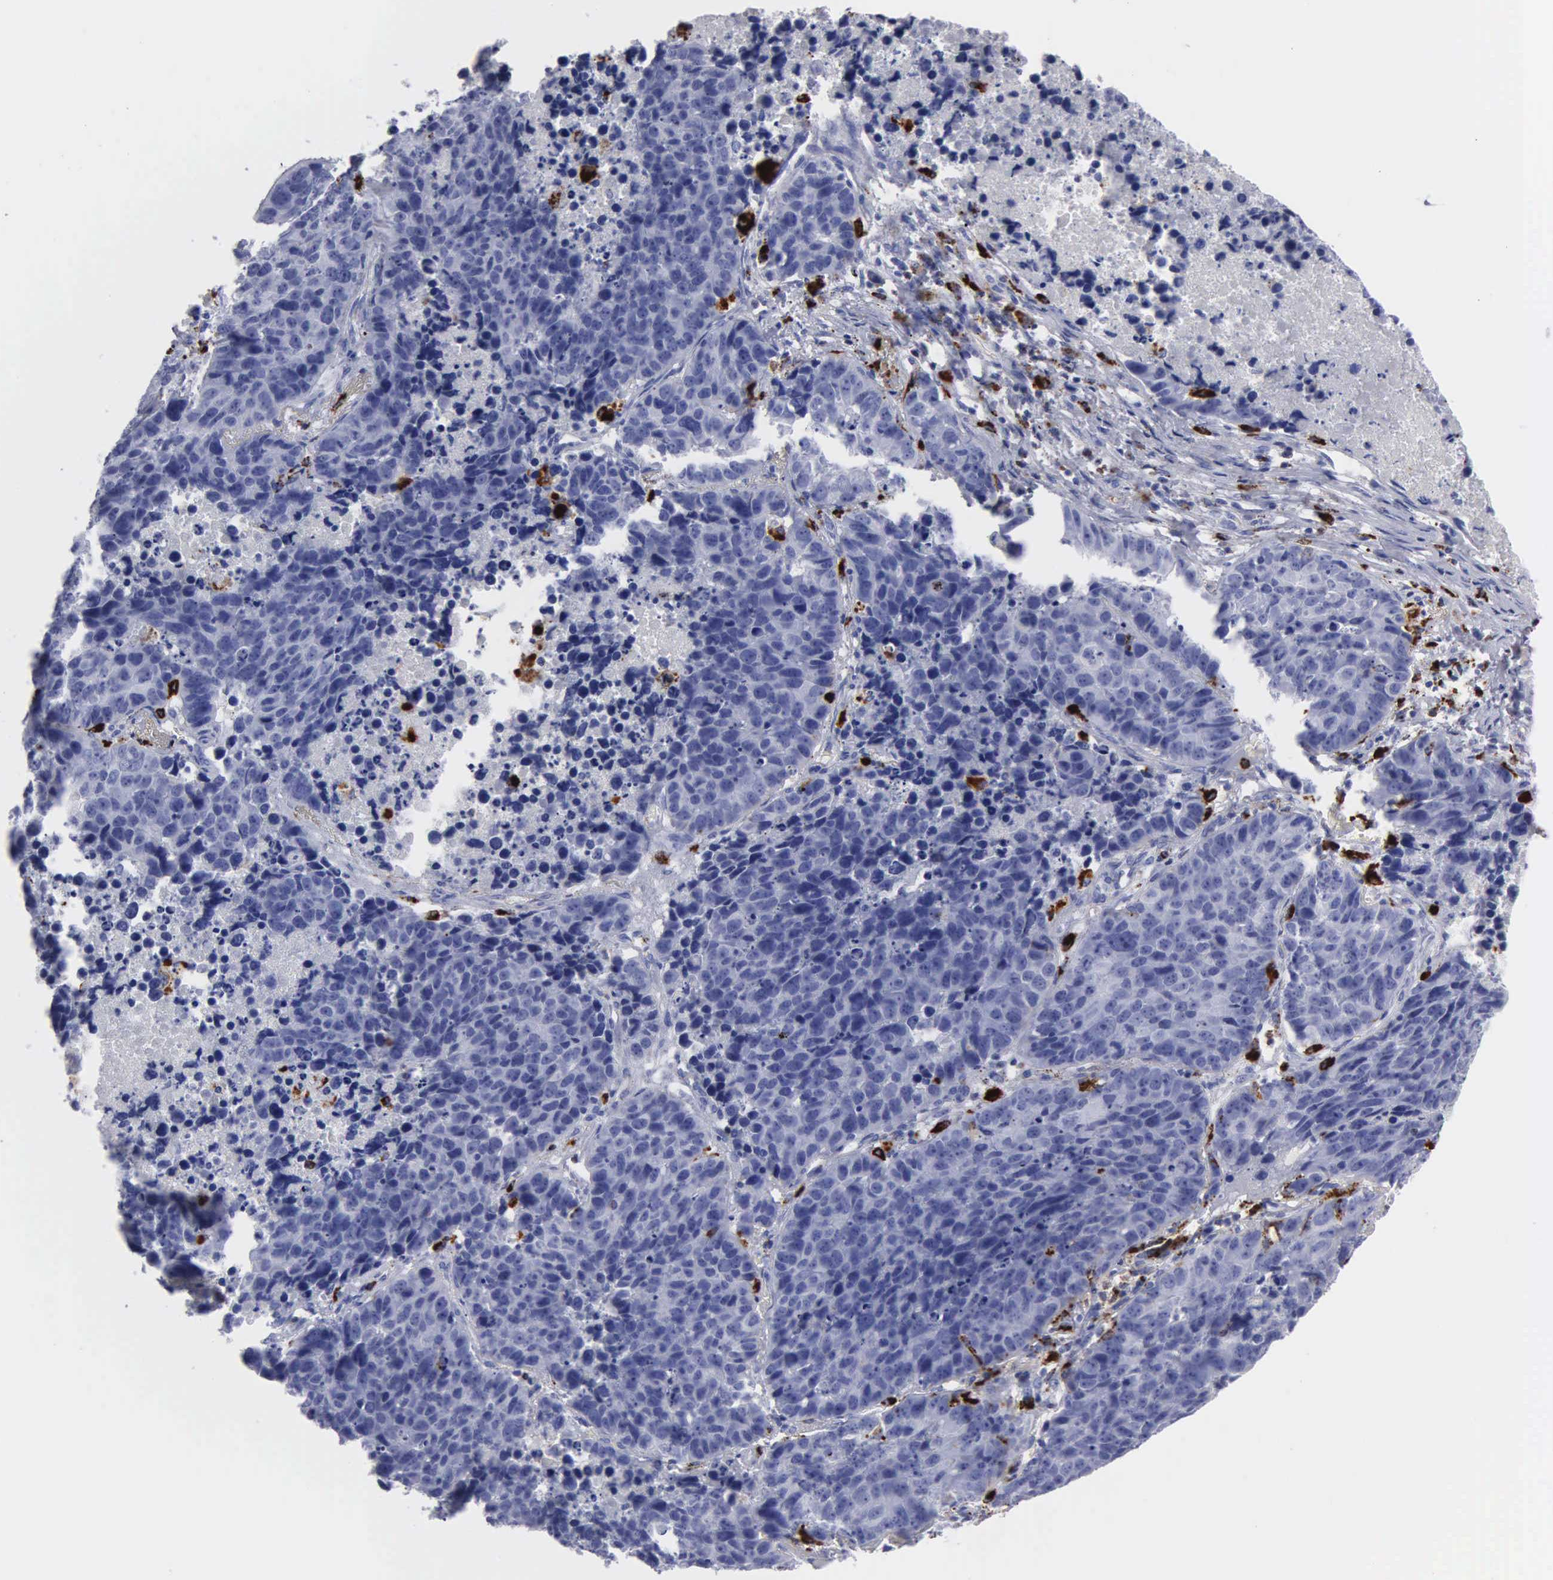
{"staining": {"intensity": "negative", "quantity": "none", "location": "none"}, "tissue": "lung cancer", "cell_type": "Tumor cells", "image_type": "cancer", "snomed": [{"axis": "morphology", "description": "Carcinoid, malignant, NOS"}, {"axis": "topography", "description": "Lung"}], "caption": "The image displays no staining of tumor cells in lung cancer (malignant carcinoid).", "gene": "CTSH", "patient": {"sex": "male", "age": 60}}